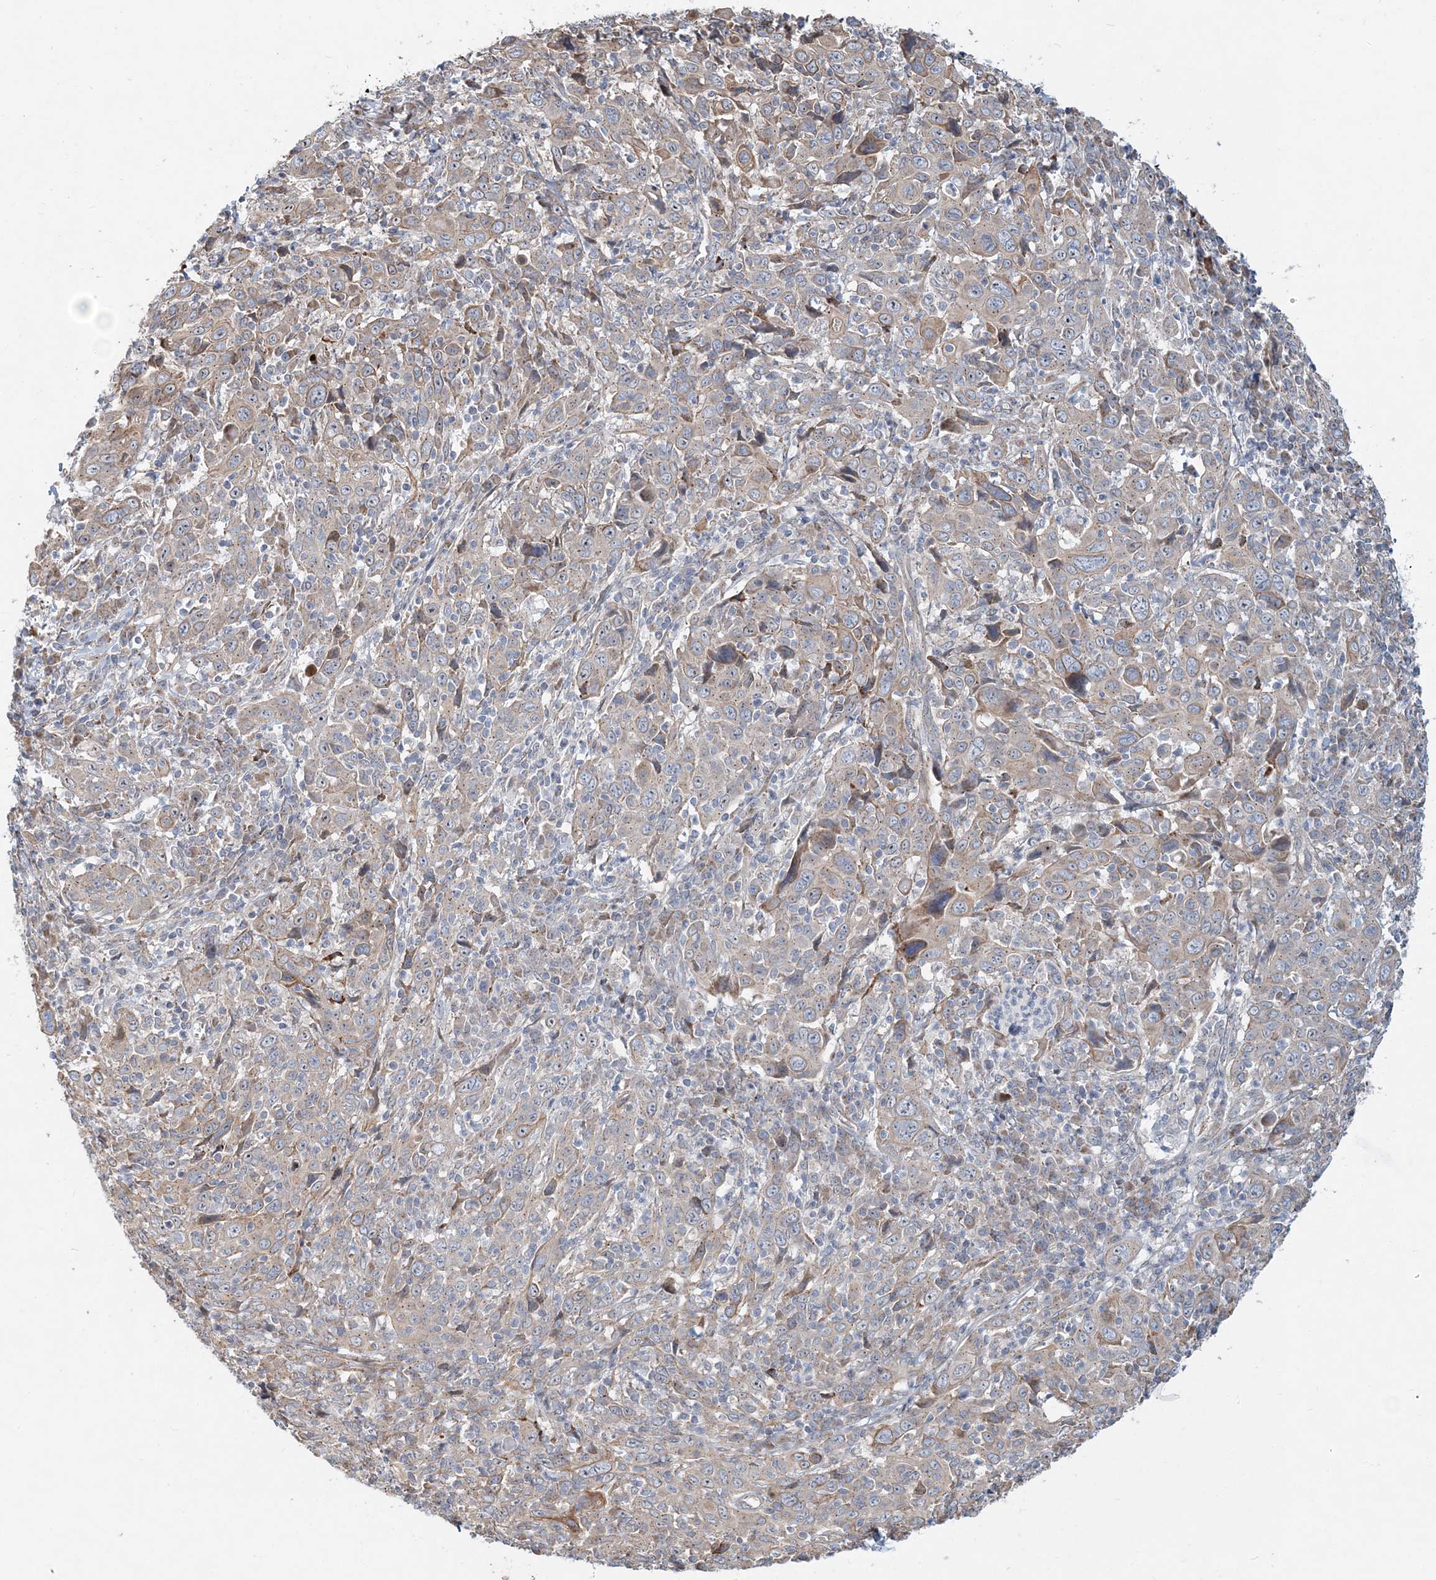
{"staining": {"intensity": "weak", "quantity": "<25%", "location": "cytoplasmic/membranous"}, "tissue": "cervical cancer", "cell_type": "Tumor cells", "image_type": "cancer", "snomed": [{"axis": "morphology", "description": "Squamous cell carcinoma, NOS"}, {"axis": "topography", "description": "Cervix"}], "caption": "DAB (3,3'-diaminobenzidine) immunohistochemical staining of human squamous cell carcinoma (cervical) exhibits no significant expression in tumor cells. (Stains: DAB (3,3'-diaminobenzidine) immunohistochemistry with hematoxylin counter stain, Microscopy: brightfield microscopy at high magnification).", "gene": "CXXC5", "patient": {"sex": "female", "age": 46}}